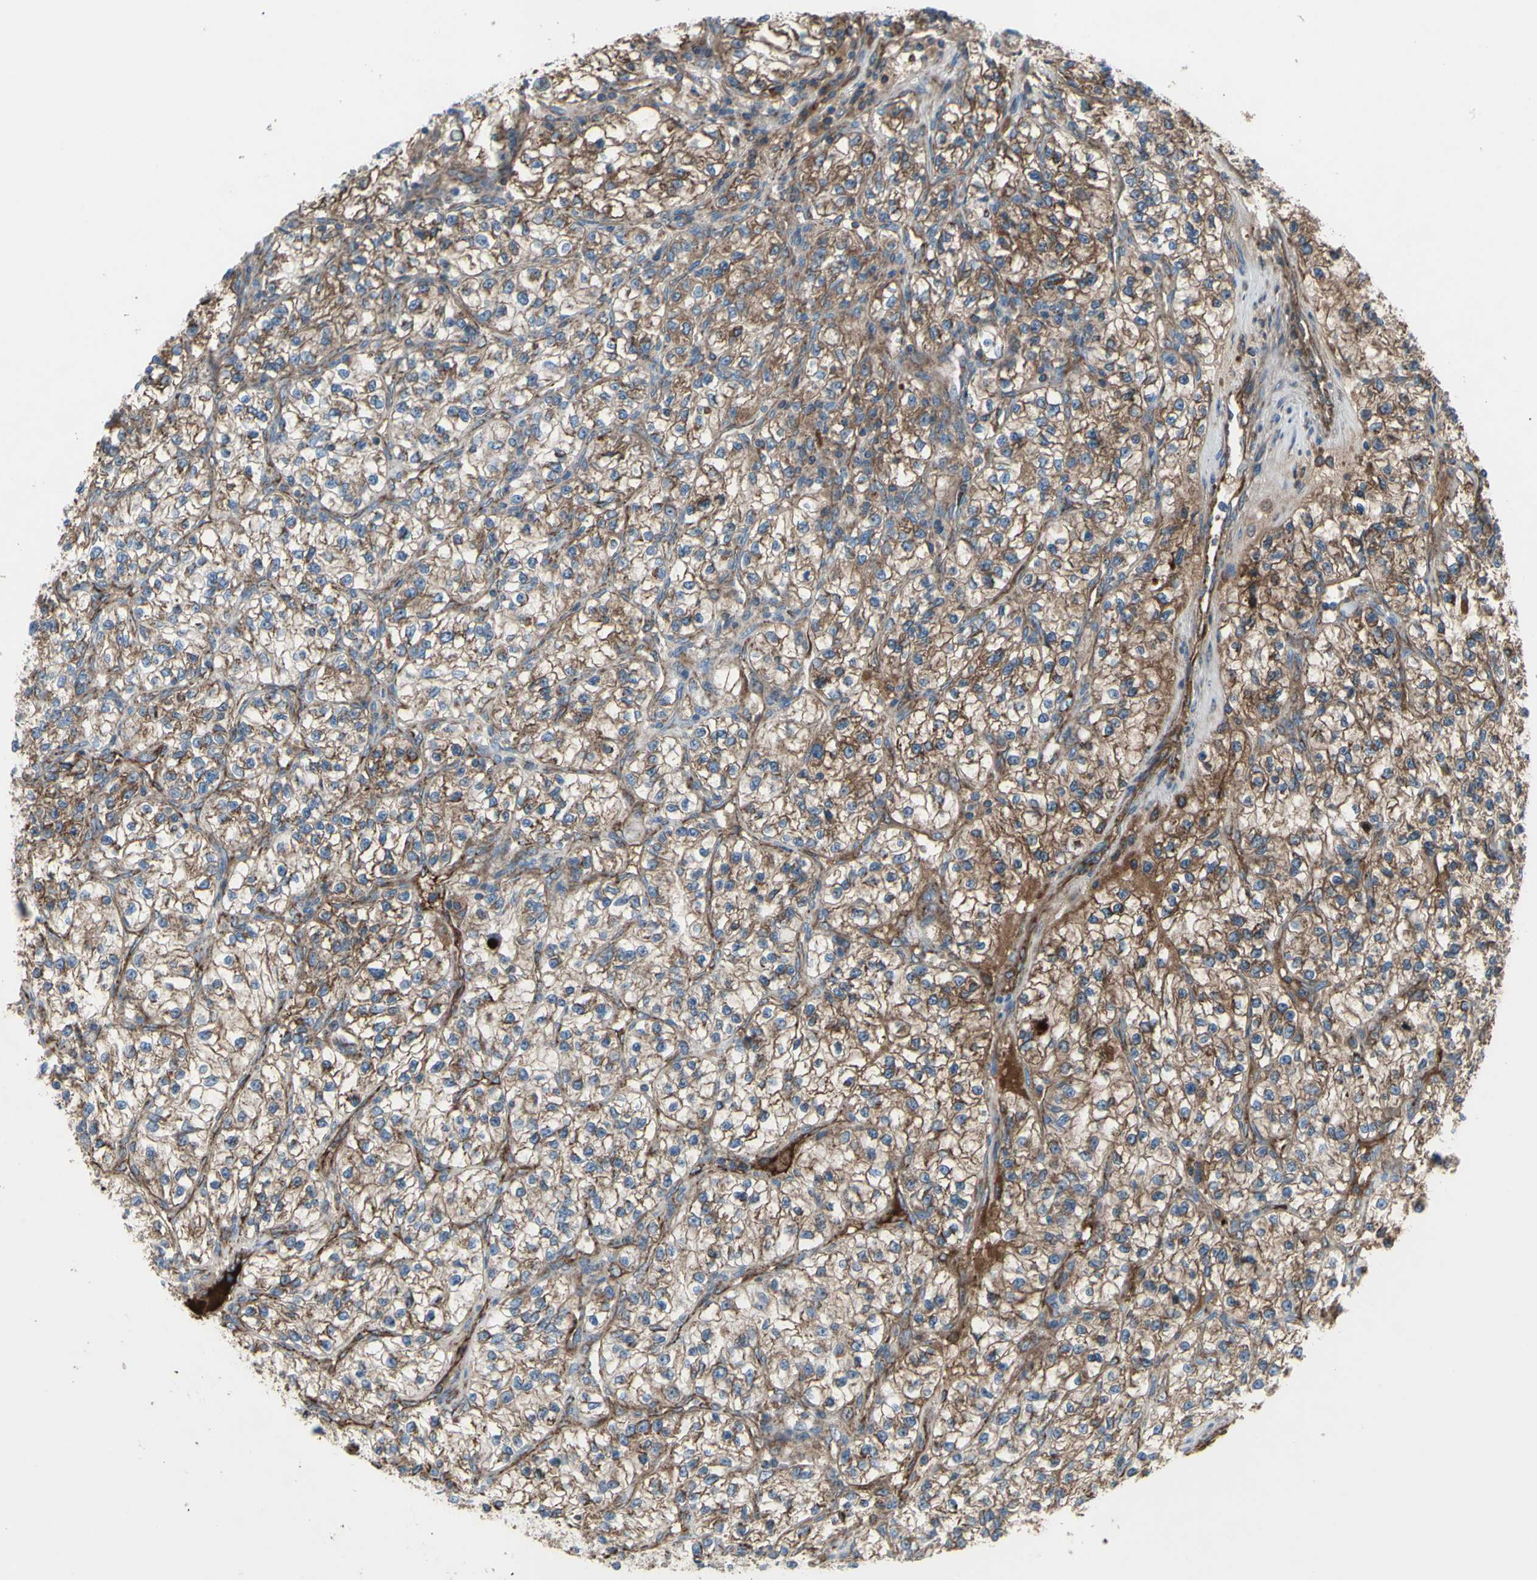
{"staining": {"intensity": "moderate", "quantity": ">75%", "location": "cytoplasmic/membranous"}, "tissue": "renal cancer", "cell_type": "Tumor cells", "image_type": "cancer", "snomed": [{"axis": "morphology", "description": "Adenocarcinoma, NOS"}, {"axis": "topography", "description": "Kidney"}], "caption": "Moderate cytoplasmic/membranous staining is identified in about >75% of tumor cells in renal cancer.", "gene": "EMC7", "patient": {"sex": "female", "age": 57}}